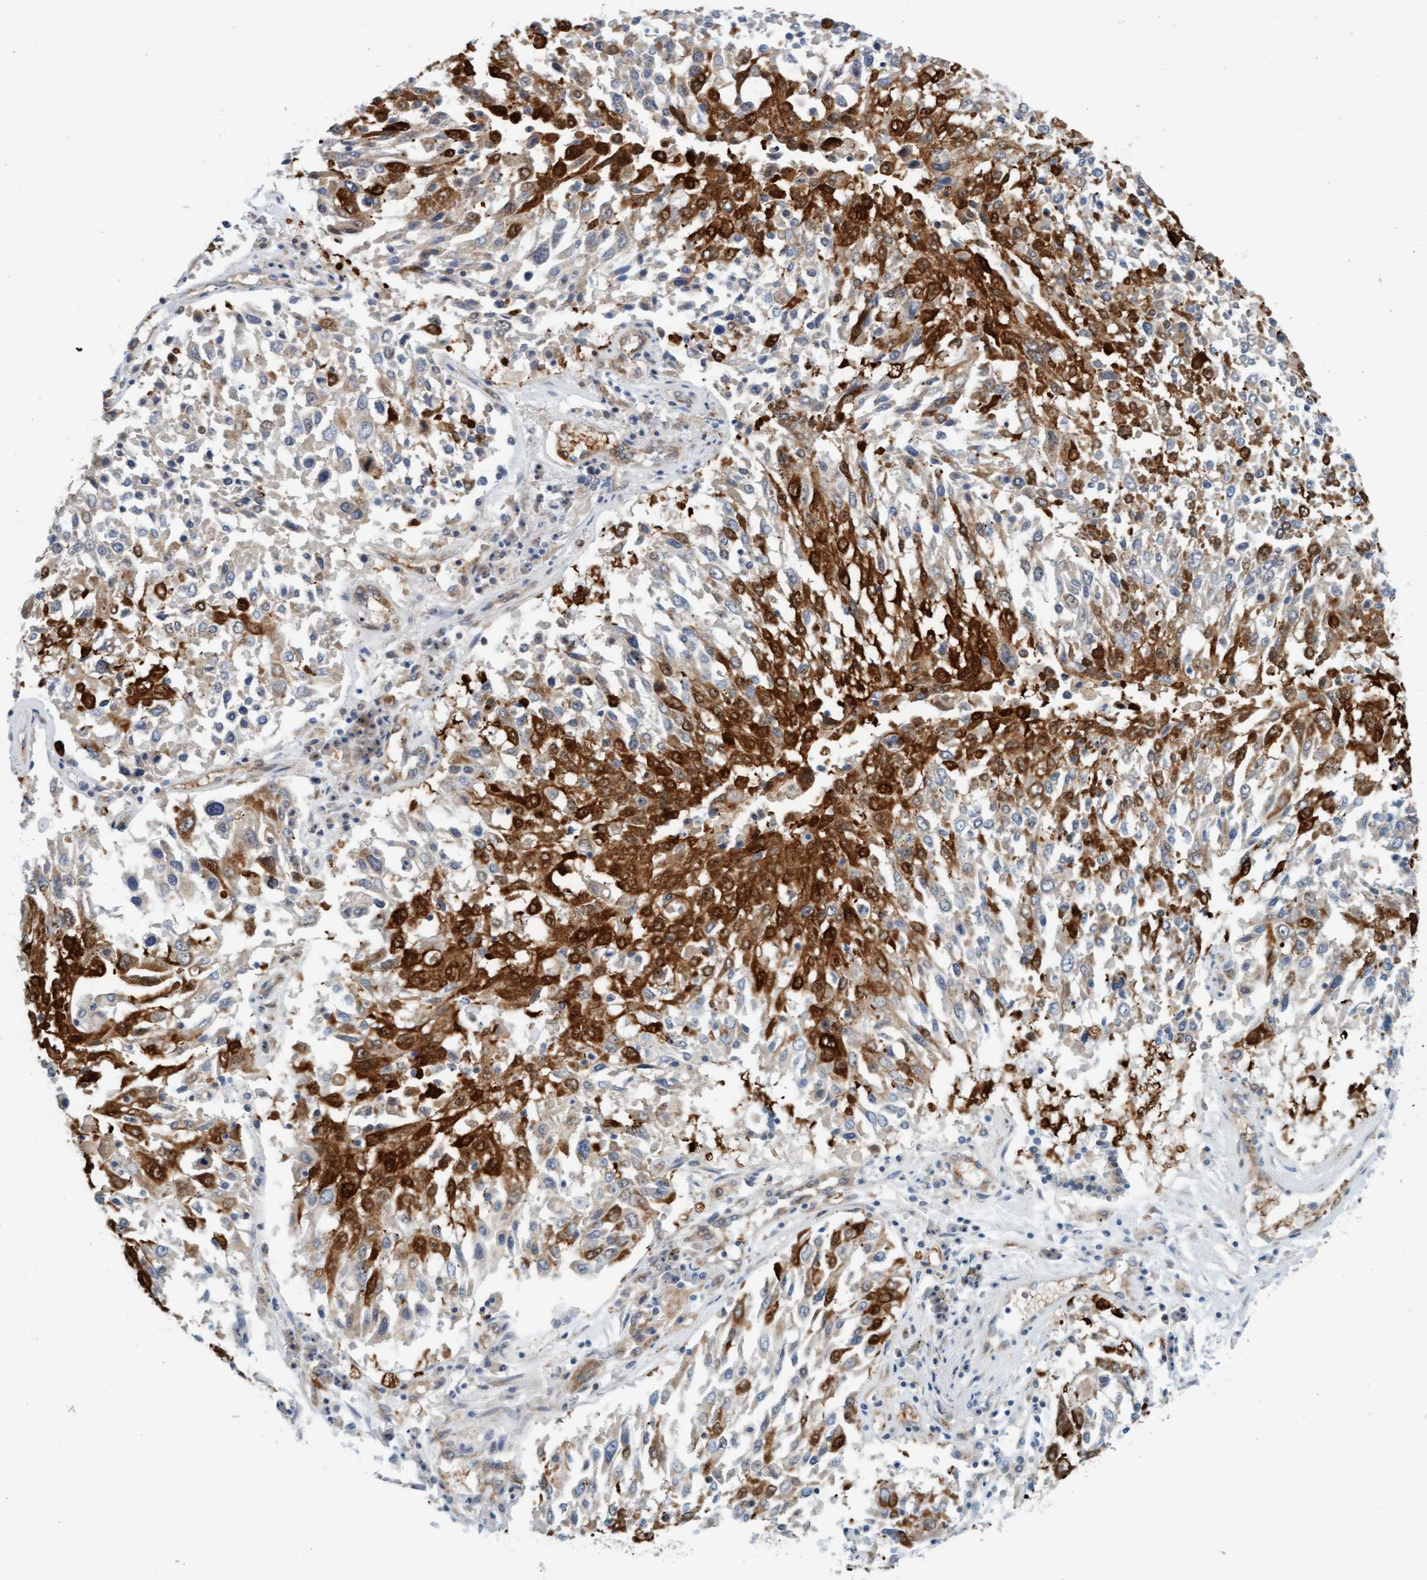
{"staining": {"intensity": "strong", "quantity": "25%-75%", "location": "cytoplasmic/membranous"}, "tissue": "lung cancer", "cell_type": "Tumor cells", "image_type": "cancer", "snomed": [{"axis": "morphology", "description": "Squamous cell carcinoma, NOS"}, {"axis": "topography", "description": "Lung"}], "caption": "There is high levels of strong cytoplasmic/membranous expression in tumor cells of lung cancer, as demonstrated by immunohistochemical staining (brown color).", "gene": "EIF4EBP1", "patient": {"sex": "male", "age": 65}}